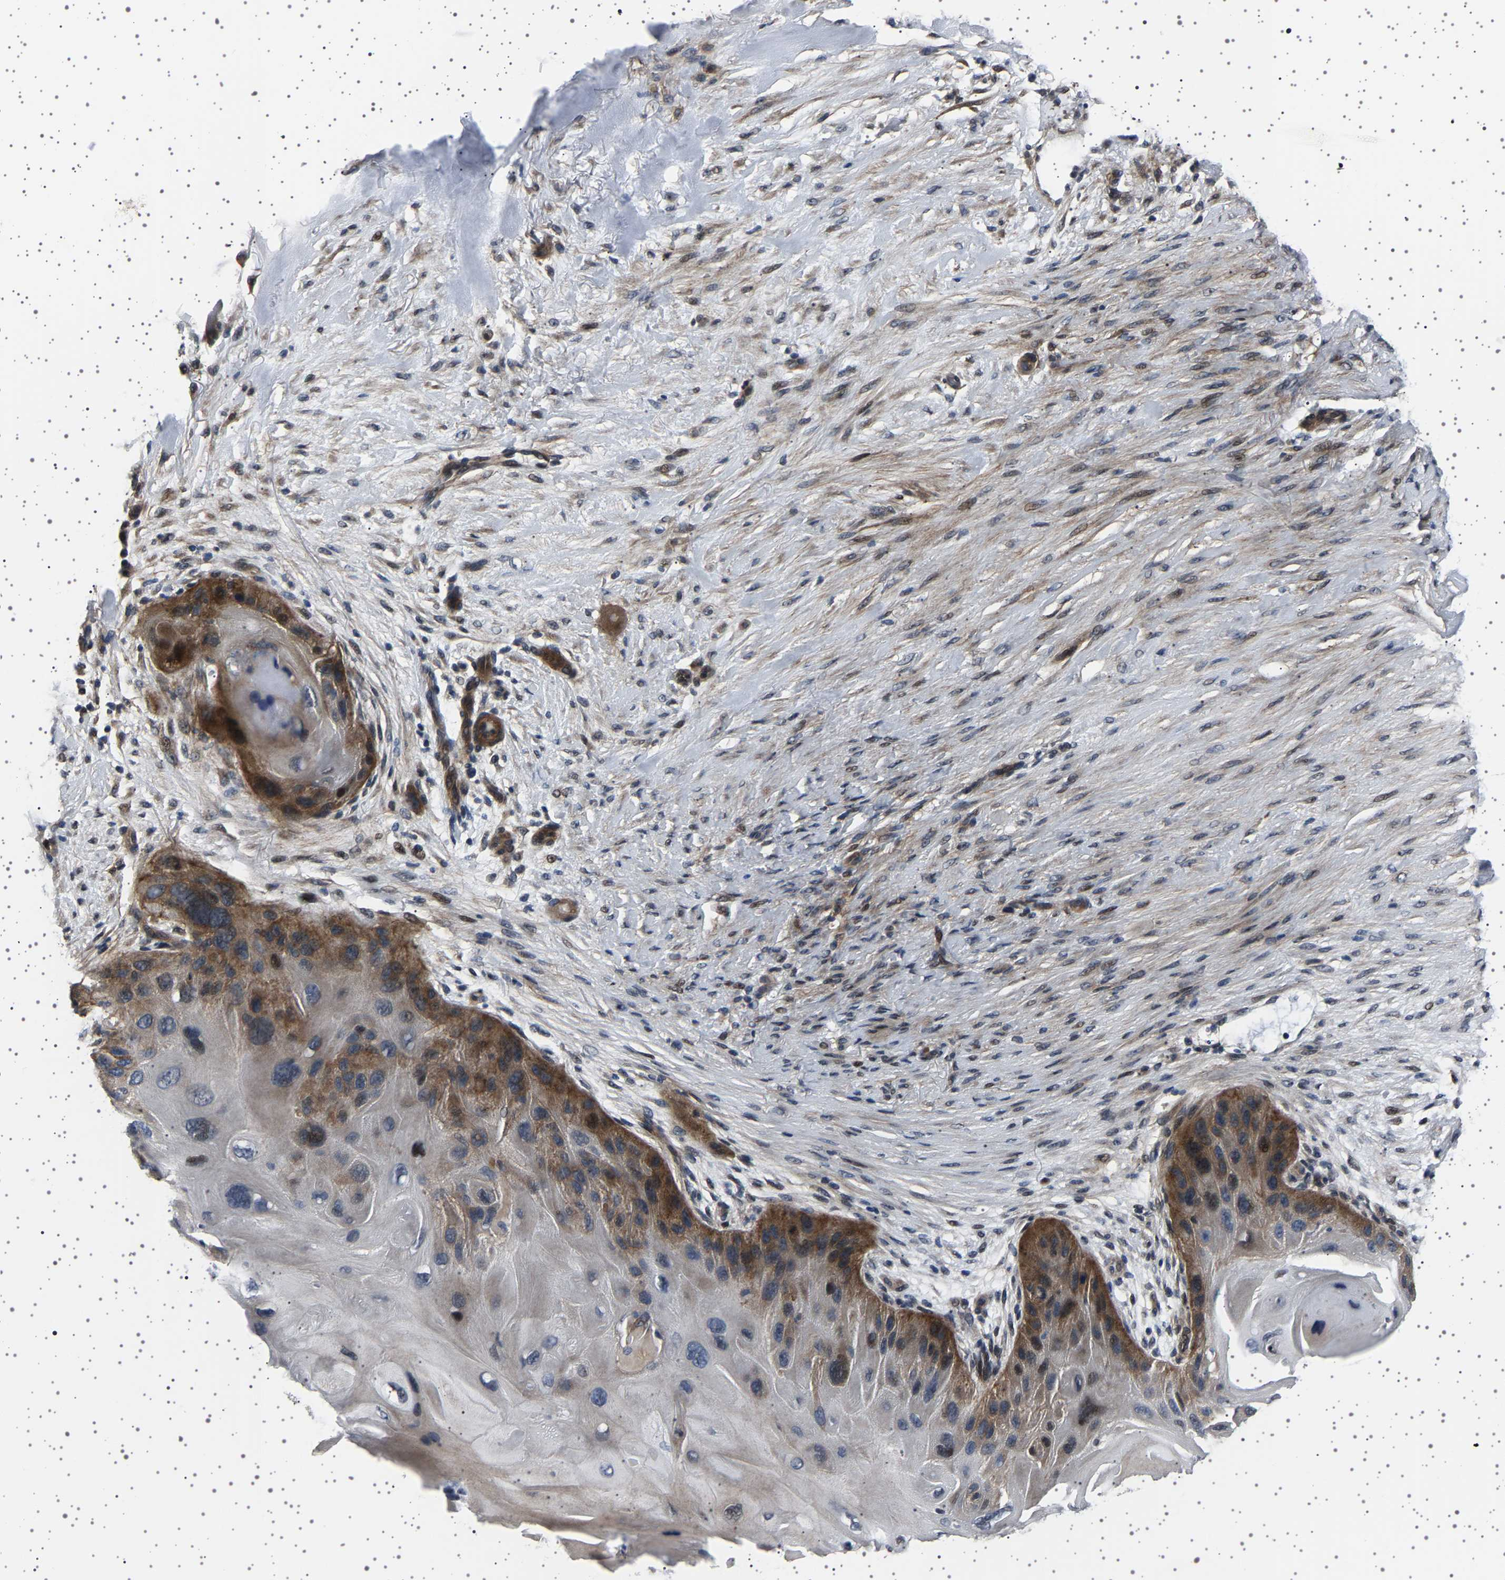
{"staining": {"intensity": "moderate", "quantity": ">75%", "location": "cytoplasmic/membranous,nuclear"}, "tissue": "skin cancer", "cell_type": "Tumor cells", "image_type": "cancer", "snomed": [{"axis": "morphology", "description": "Squamous cell carcinoma, NOS"}, {"axis": "topography", "description": "Skin"}], "caption": "A micrograph showing moderate cytoplasmic/membranous and nuclear positivity in about >75% of tumor cells in squamous cell carcinoma (skin), as visualized by brown immunohistochemical staining.", "gene": "PAK5", "patient": {"sex": "female", "age": 77}}